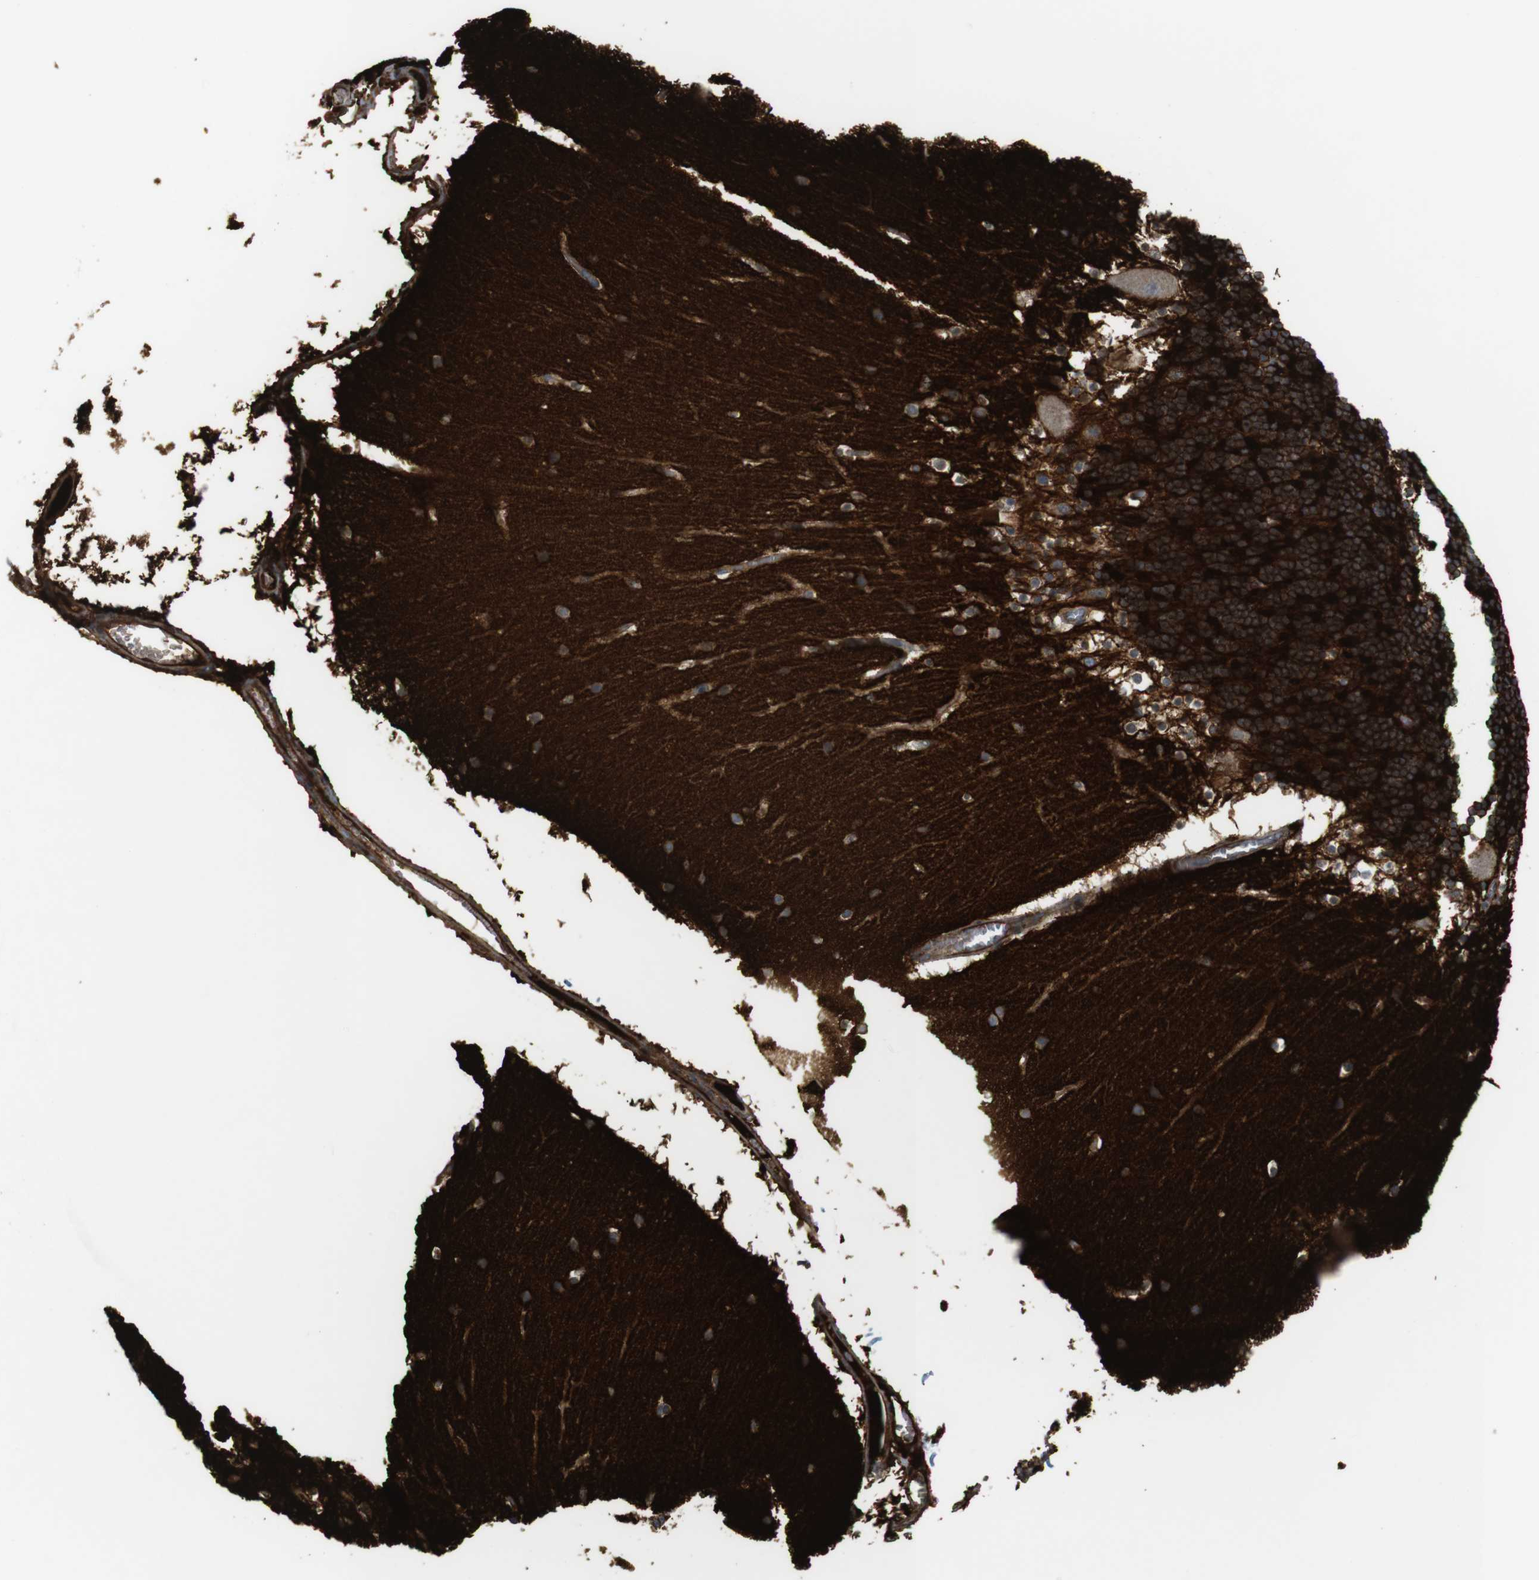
{"staining": {"intensity": "strong", "quantity": ">75%", "location": "cytoplasmic/membranous"}, "tissue": "cerebellum", "cell_type": "Cells in granular layer", "image_type": "normal", "snomed": [{"axis": "morphology", "description": "Normal tissue, NOS"}, {"axis": "topography", "description": "Cerebellum"}], "caption": "Immunohistochemical staining of normal human cerebellum displays strong cytoplasmic/membranous protein positivity in about >75% of cells in granular layer. (IHC, brightfield microscopy, high magnification).", "gene": "SIRPA", "patient": {"sex": "male", "age": 45}}